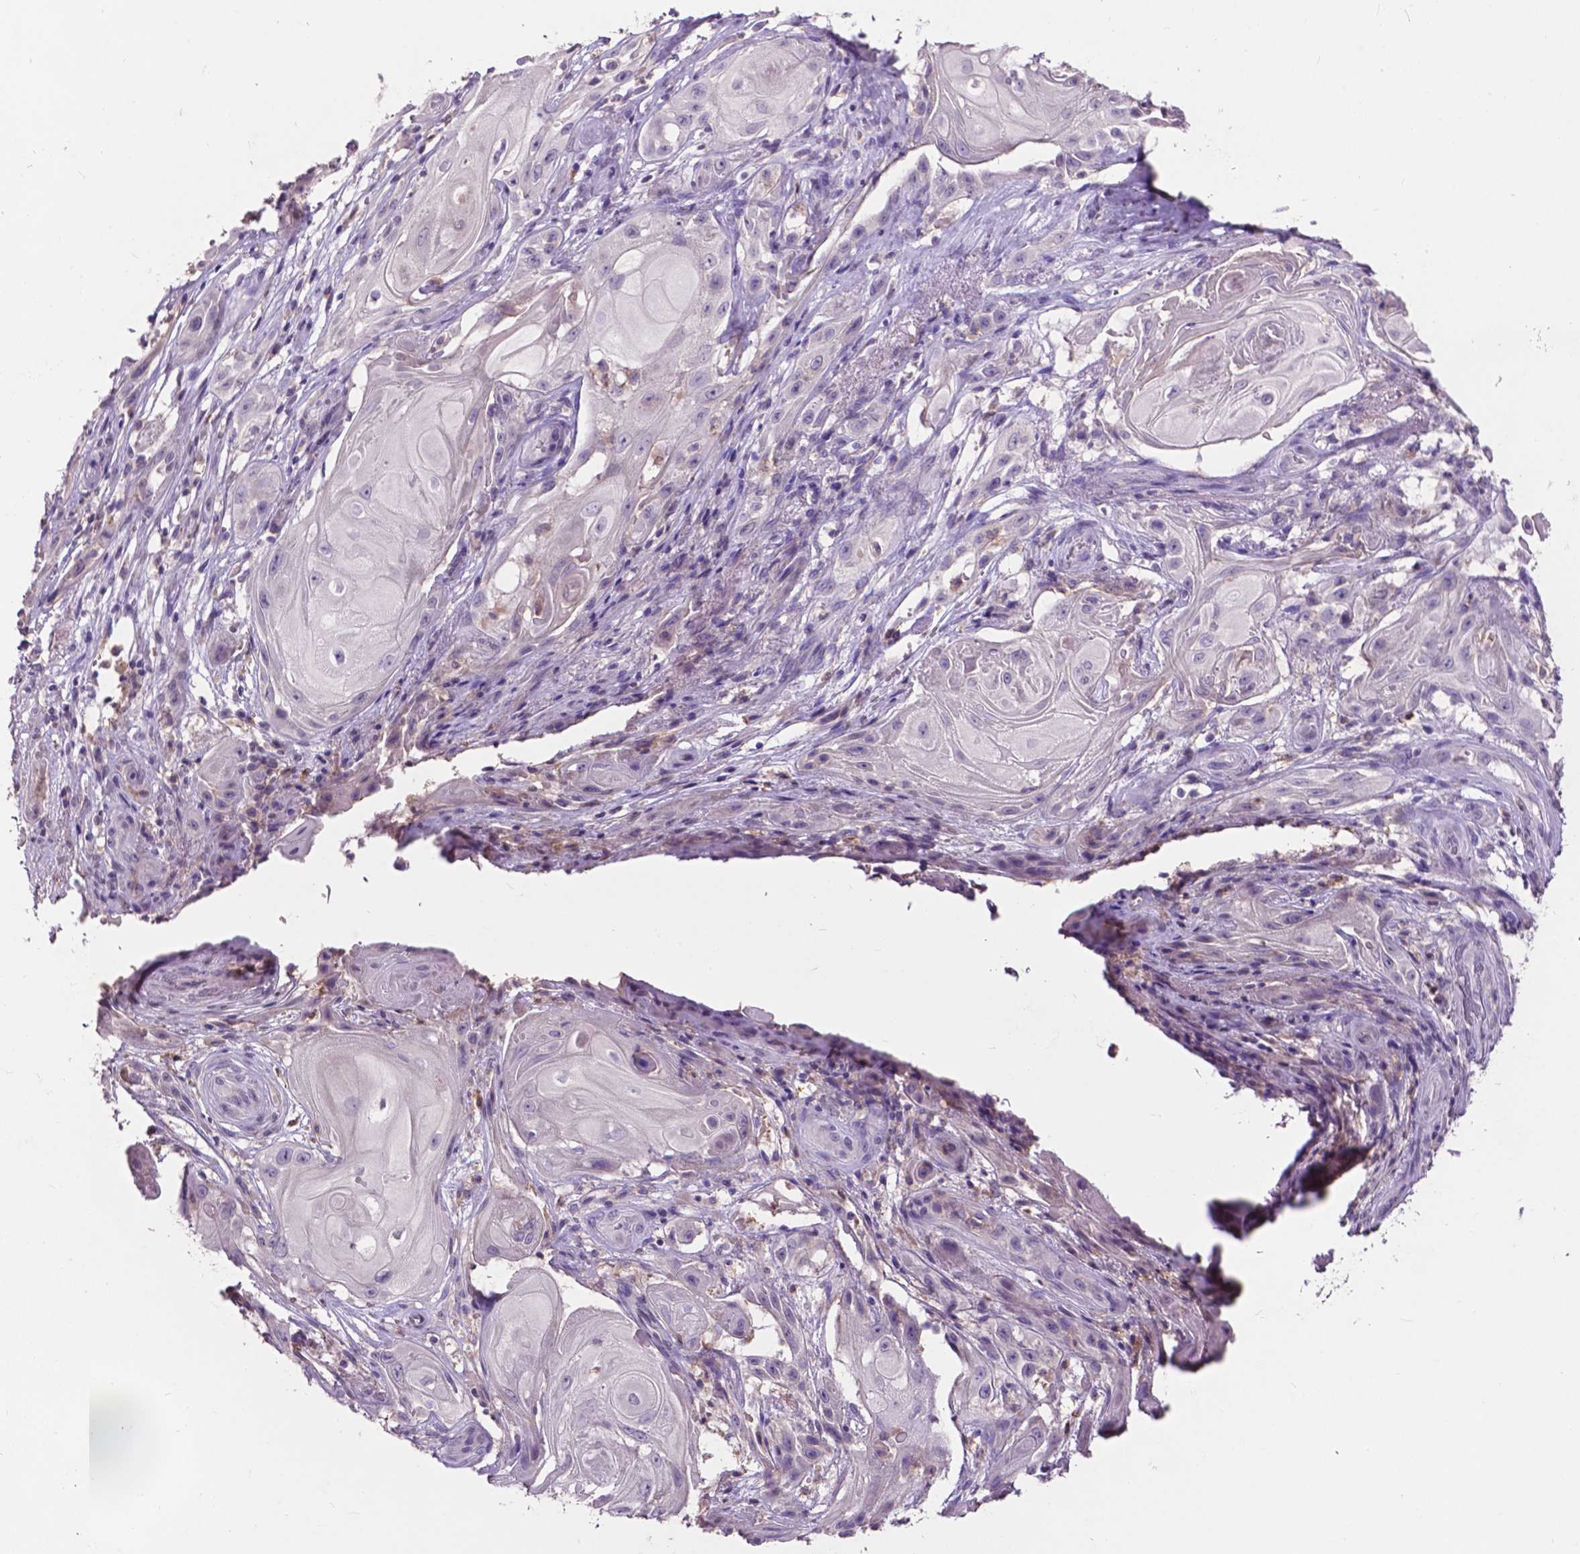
{"staining": {"intensity": "negative", "quantity": "none", "location": "none"}, "tissue": "skin cancer", "cell_type": "Tumor cells", "image_type": "cancer", "snomed": [{"axis": "morphology", "description": "Squamous cell carcinoma, NOS"}, {"axis": "topography", "description": "Skin"}], "caption": "High power microscopy micrograph of an IHC image of squamous cell carcinoma (skin), revealing no significant expression in tumor cells. (DAB immunohistochemistry with hematoxylin counter stain).", "gene": "PLSCR1", "patient": {"sex": "male", "age": 62}}